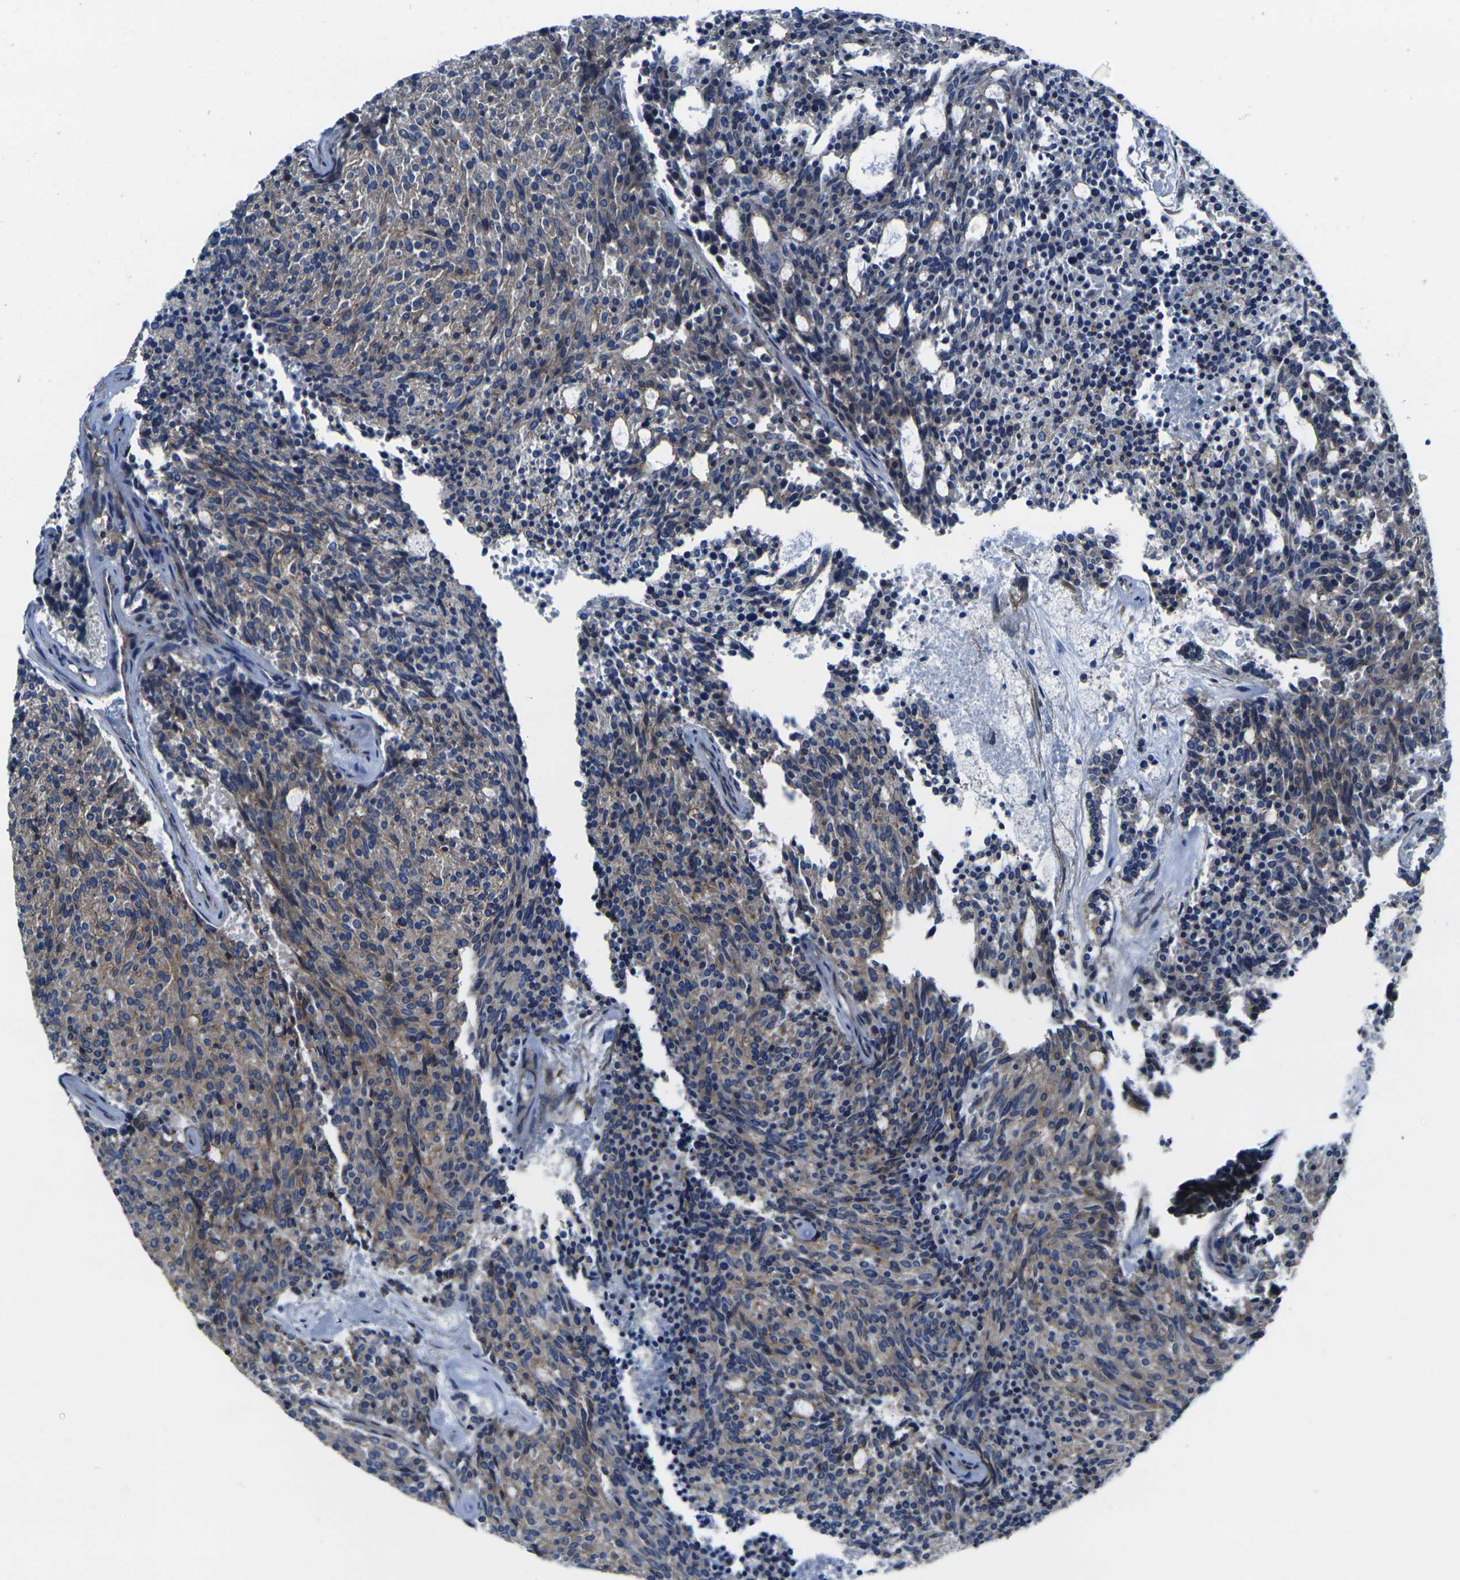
{"staining": {"intensity": "moderate", "quantity": ">75%", "location": "cytoplasmic/membranous"}, "tissue": "carcinoid", "cell_type": "Tumor cells", "image_type": "cancer", "snomed": [{"axis": "morphology", "description": "Carcinoid, malignant, NOS"}, {"axis": "topography", "description": "Pancreas"}], "caption": "Carcinoid was stained to show a protein in brown. There is medium levels of moderate cytoplasmic/membranous positivity in about >75% of tumor cells.", "gene": "NUMB", "patient": {"sex": "female", "age": 54}}